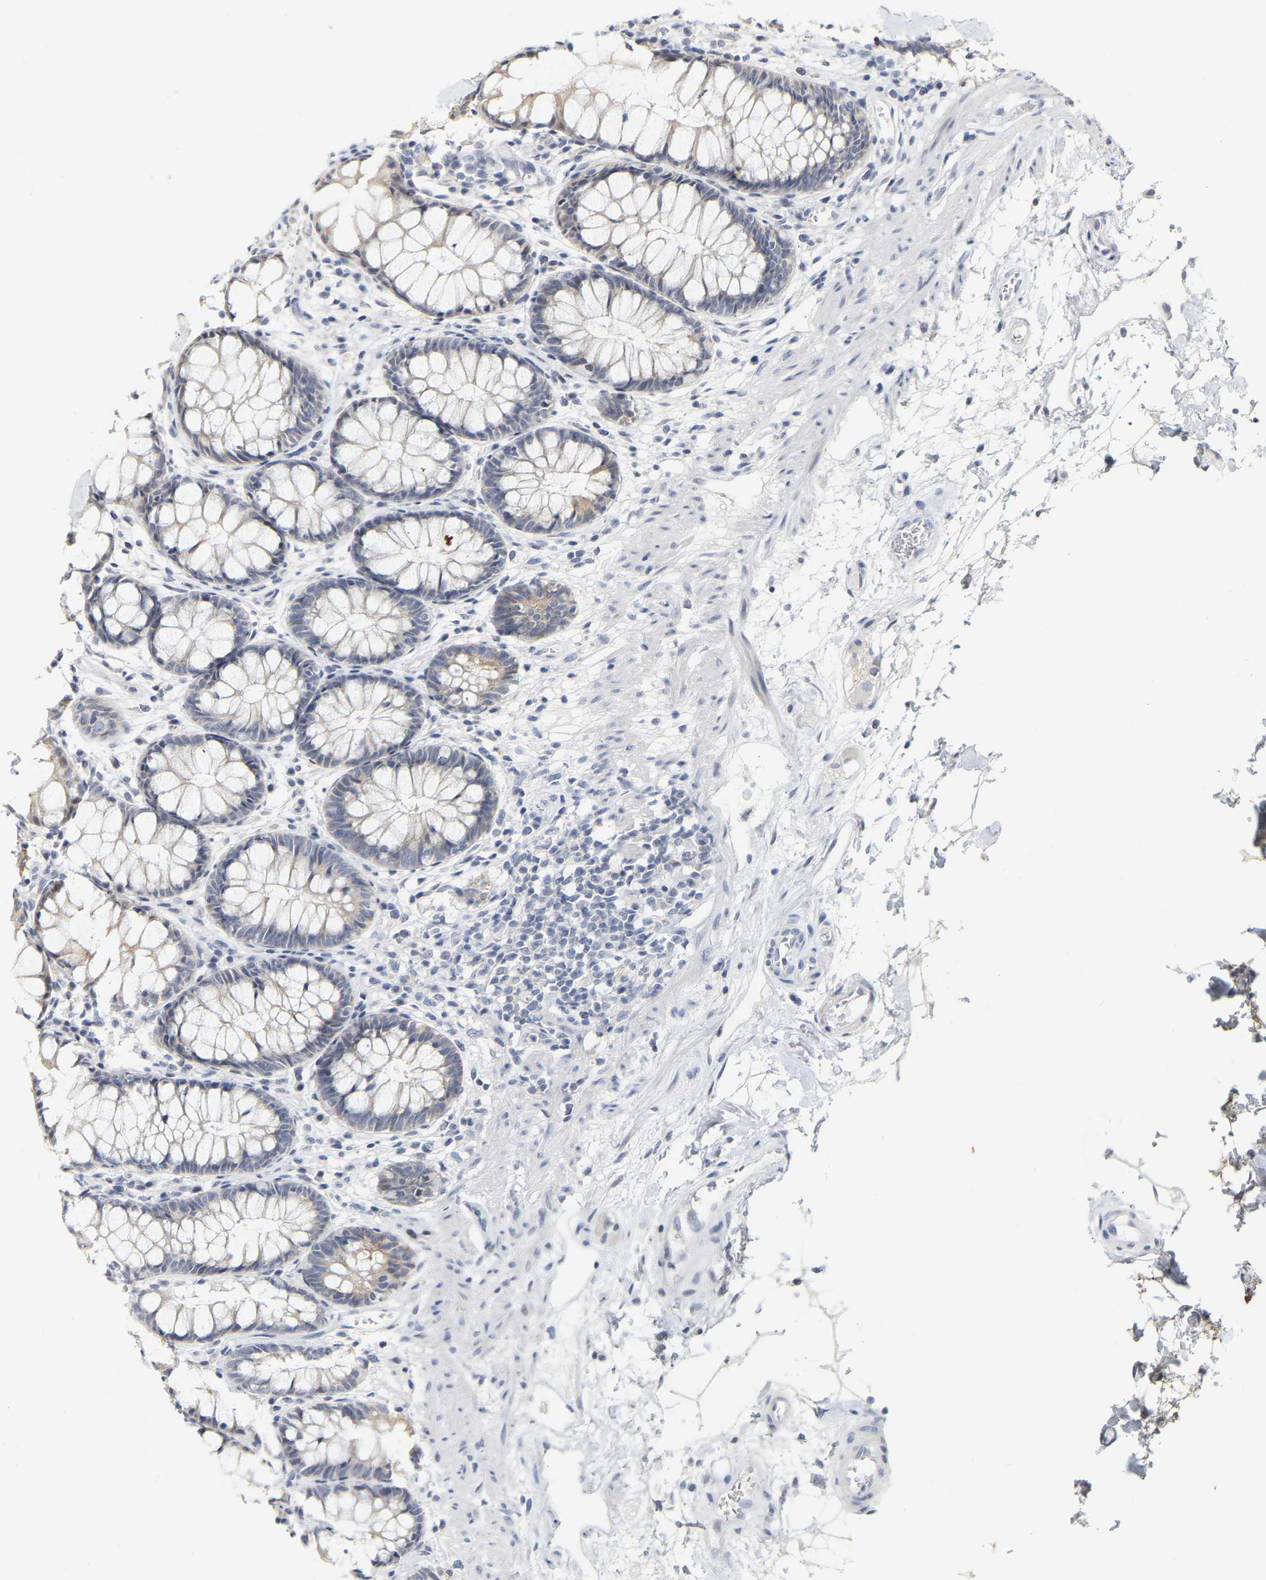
{"staining": {"intensity": "moderate", "quantity": "<25%", "location": "cytoplasmic/membranous"}, "tissue": "rectum", "cell_type": "Glandular cells", "image_type": "normal", "snomed": [{"axis": "morphology", "description": "Normal tissue, NOS"}, {"axis": "topography", "description": "Rectum"}], "caption": "Moderate cytoplasmic/membranous protein staining is identified in approximately <25% of glandular cells in rectum. (Brightfield microscopy of DAB IHC at high magnification).", "gene": "KRT76", "patient": {"sex": "male", "age": 64}}